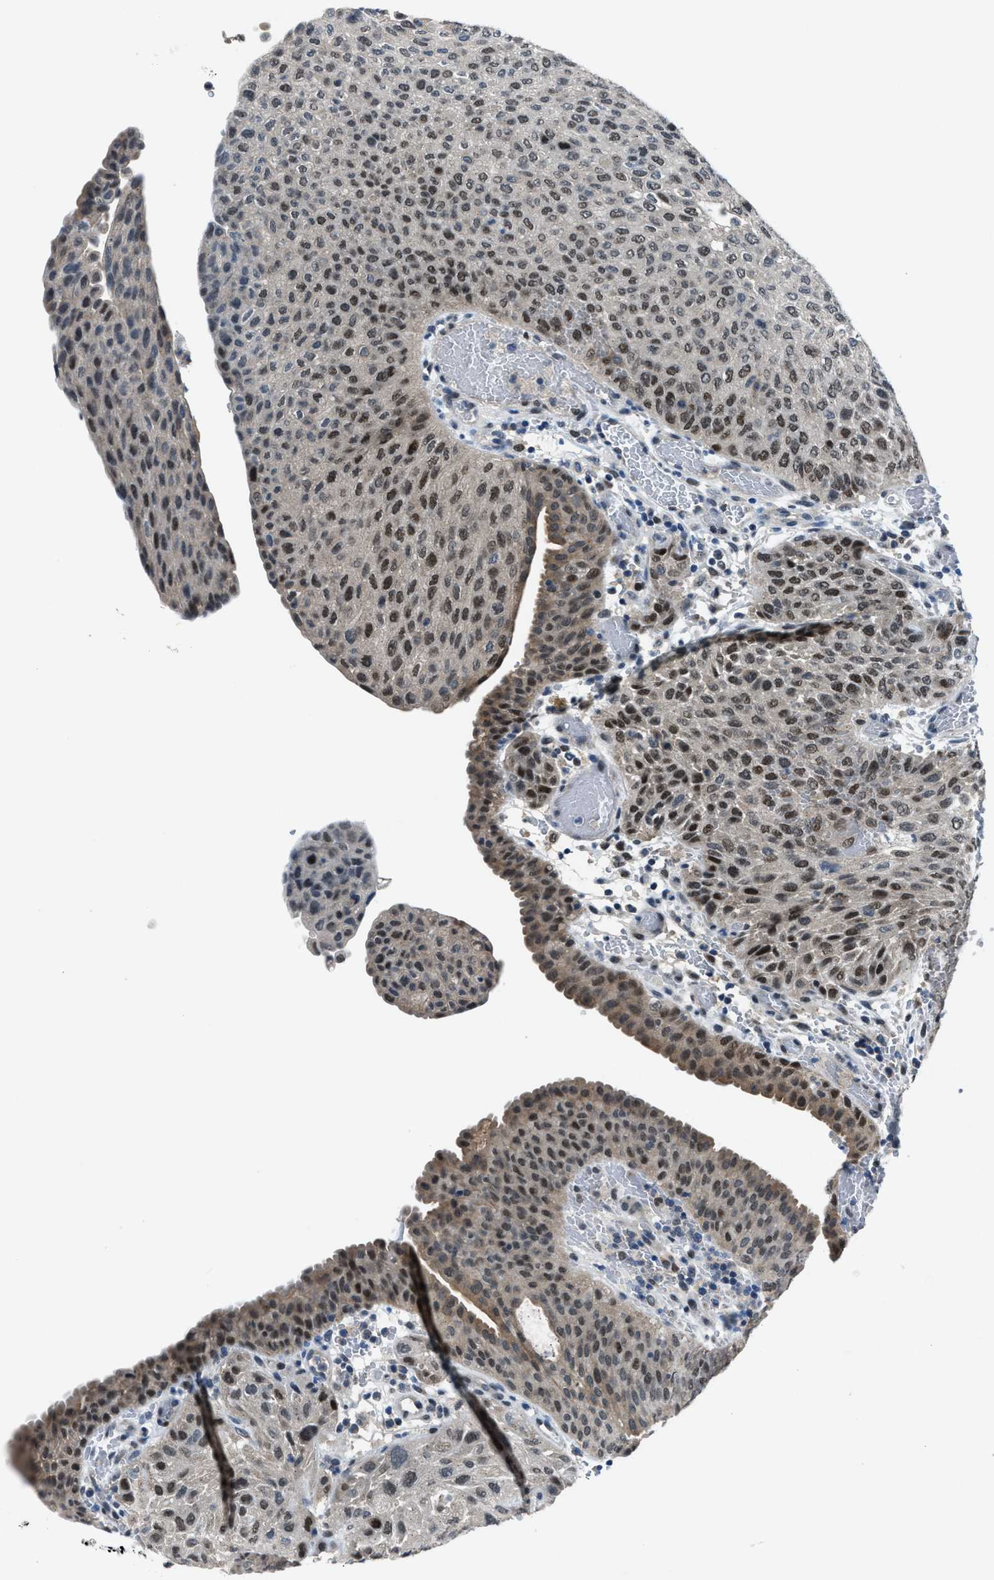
{"staining": {"intensity": "strong", "quantity": ">75%", "location": "cytoplasmic/membranous,nuclear"}, "tissue": "urothelial cancer", "cell_type": "Tumor cells", "image_type": "cancer", "snomed": [{"axis": "morphology", "description": "Urothelial carcinoma, Low grade"}, {"axis": "morphology", "description": "Urothelial carcinoma, High grade"}, {"axis": "topography", "description": "Urinary bladder"}], "caption": "Brown immunohistochemical staining in human urothelial cancer shows strong cytoplasmic/membranous and nuclear positivity in about >75% of tumor cells.", "gene": "DUSP19", "patient": {"sex": "male", "age": 35}}